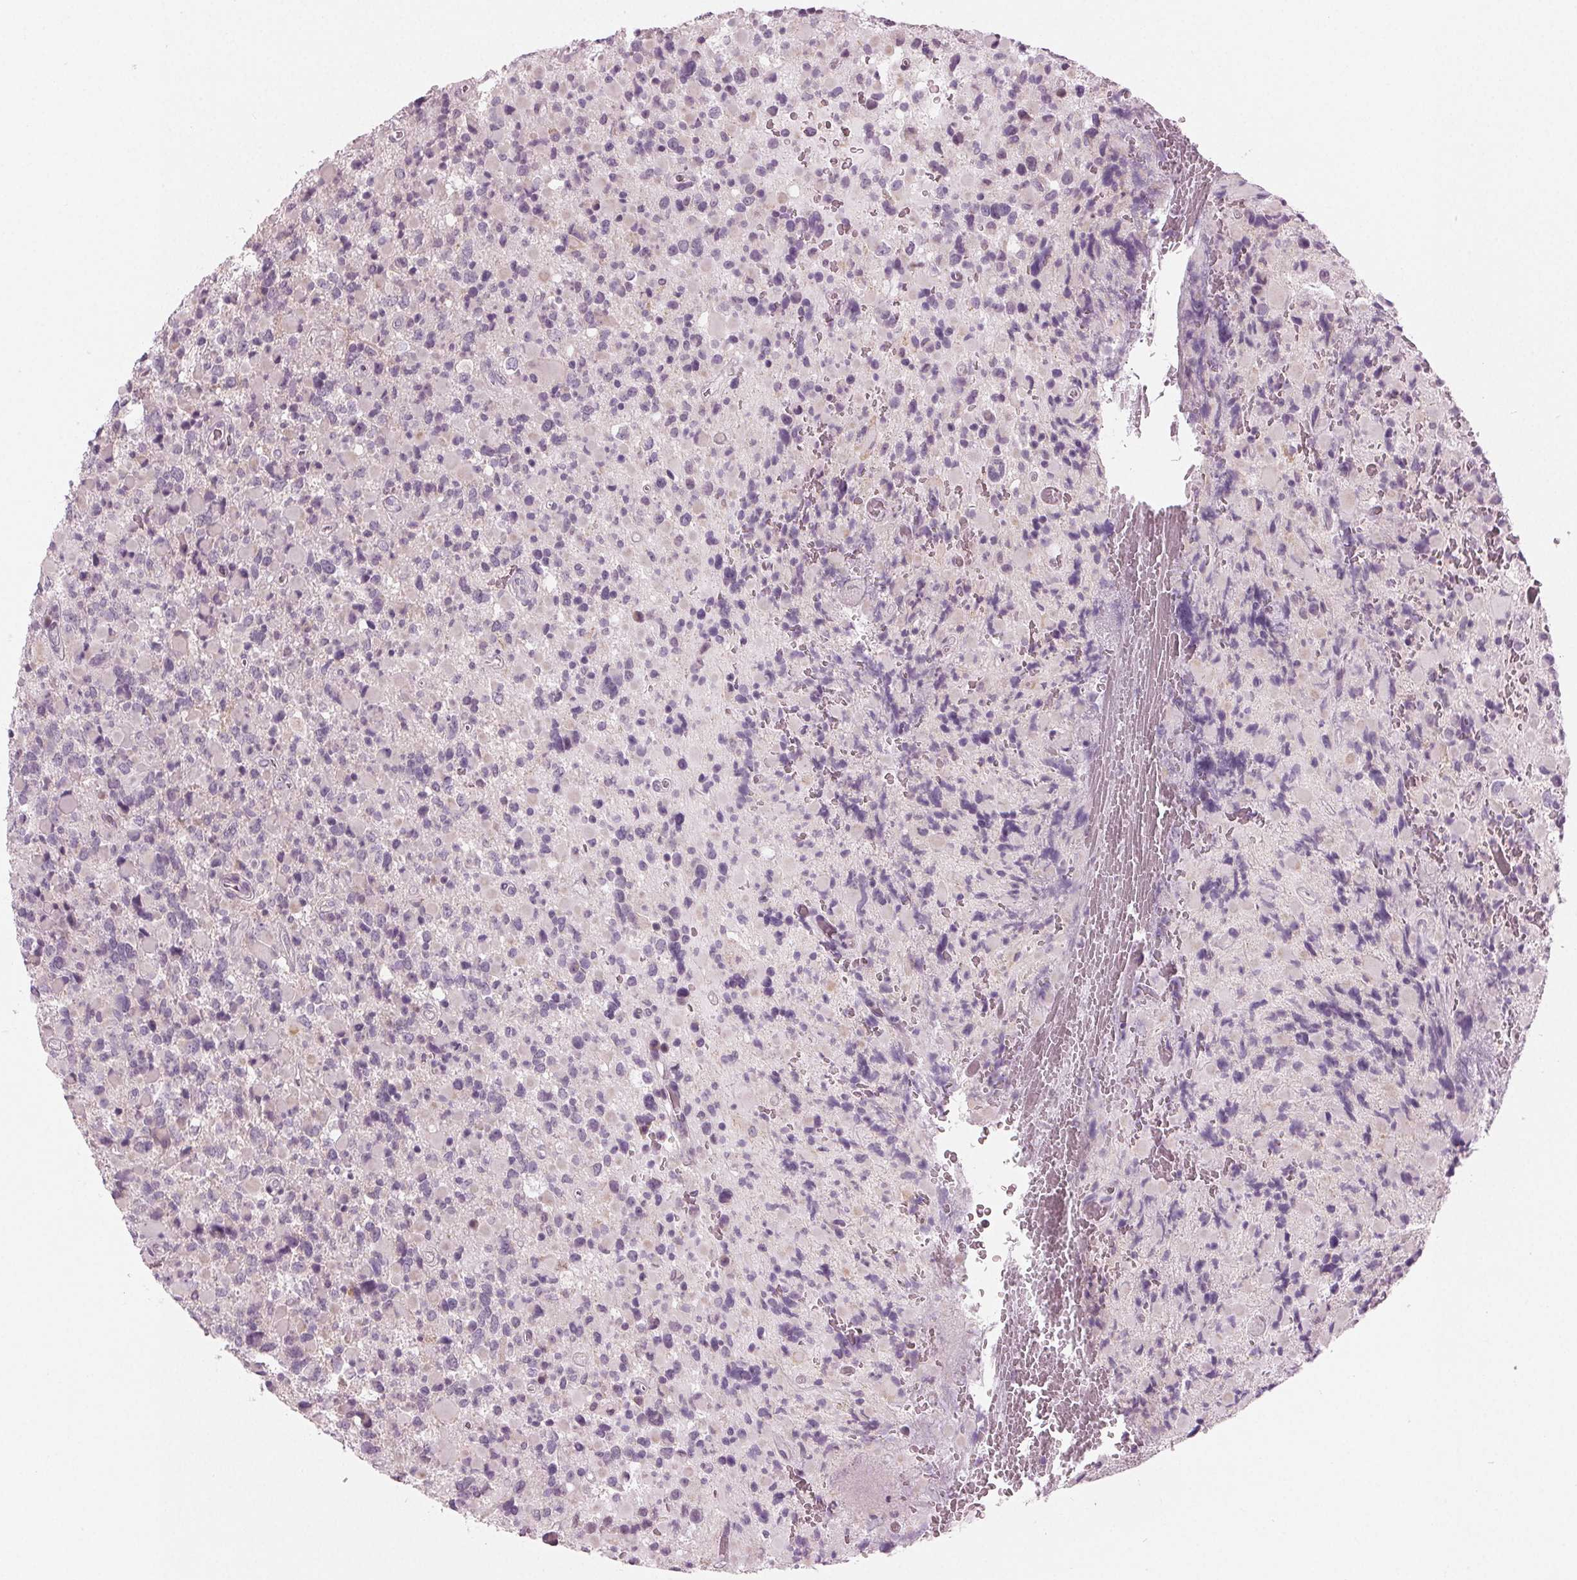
{"staining": {"intensity": "negative", "quantity": "none", "location": "none"}, "tissue": "glioma", "cell_type": "Tumor cells", "image_type": "cancer", "snomed": [{"axis": "morphology", "description": "Glioma, malignant, High grade"}, {"axis": "topography", "description": "Brain"}], "caption": "Tumor cells show no significant protein expression in glioma.", "gene": "PRAP1", "patient": {"sex": "female", "age": 40}}